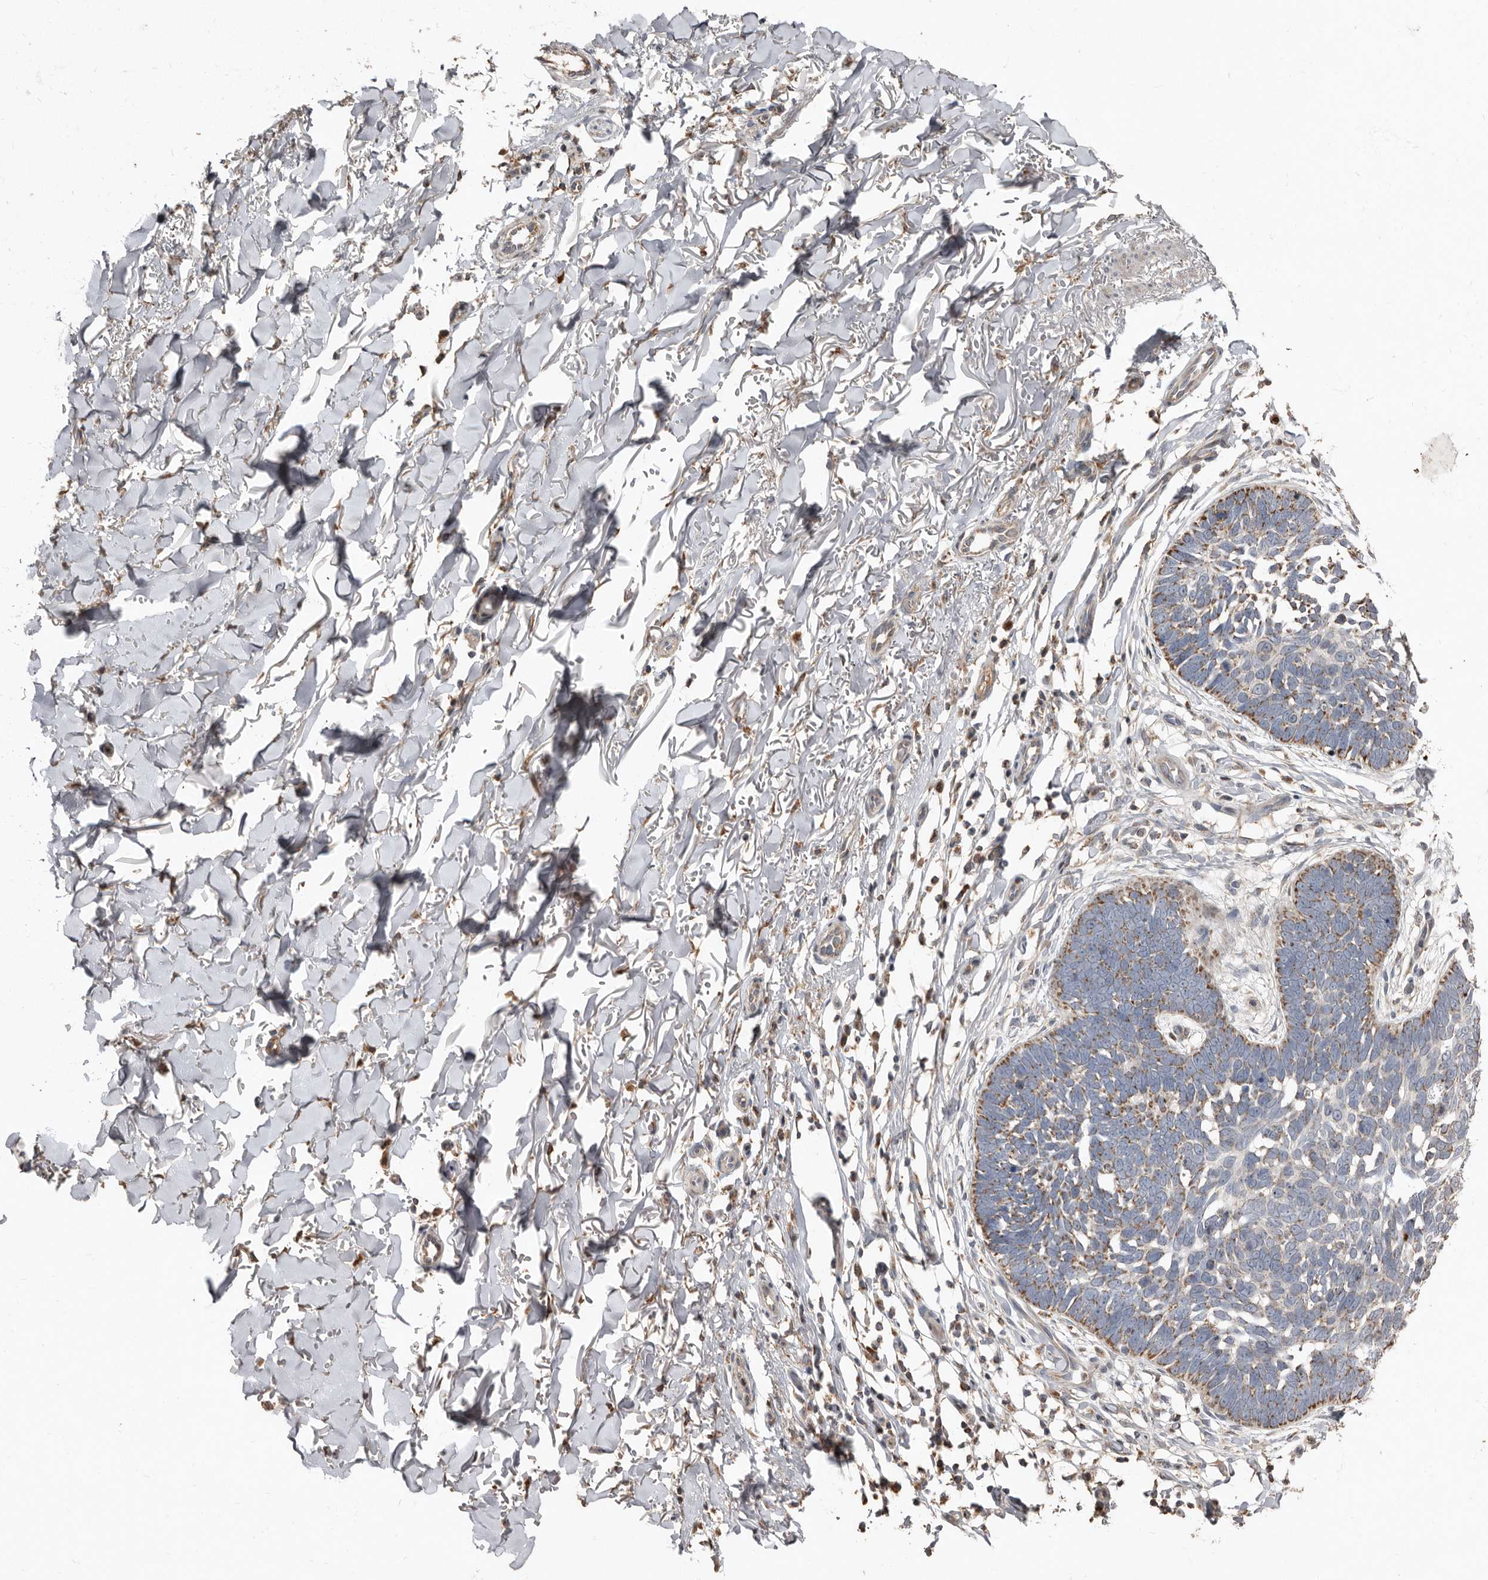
{"staining": {"intensity": "moderate", "quantity": "<25%", "location": "cytoplasmic/membranous"}, "tissue": "skin cancer", "cell_type": "Tumor cells", "image_type": "cancer", "snomed": [{"axis": "morphology", "description": "Normal tissue, NOS"}, {"axis": "morphology", "description": "Basal cell carcinoma"}, {"axis": "topography", "description": "Skin"}], "caption": "IHC histopathology image of skin basal cell carcinoma stained for a protein (brown), which shows low levels of moderate cytoplasmic/membranous expression in about <25% of tumor cells.", "gene": "KIF26B", "patient": {"sex": "male", "age": 77}}